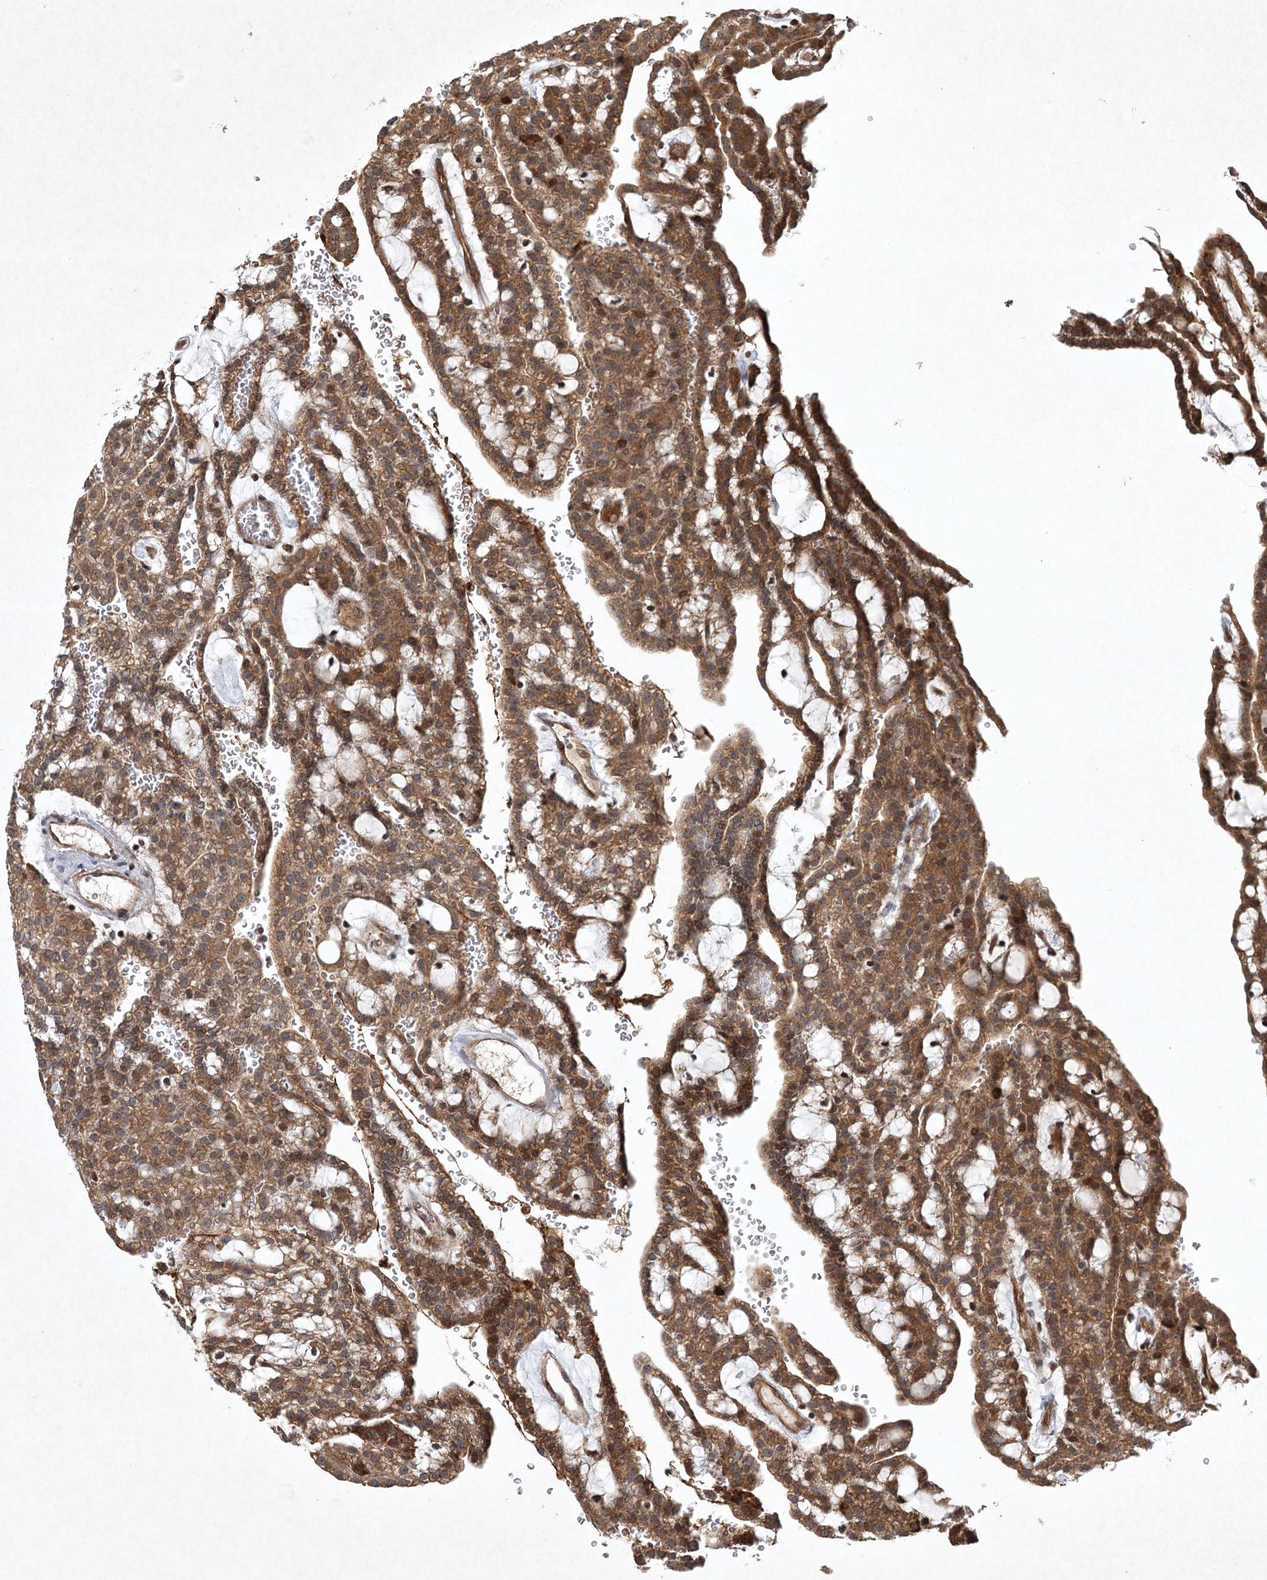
{"staining": {"intensity": "moderate", "quantity": ">75%", "location": "cytoplasmic/membranous"}, "tissue": "renal cancer", "cell_type": "Tumor cells", "image_type": "cancer", "snomed": [{"axis": "morphology", "description": "Adenocarcinoma, NOS"}, {"axis": "topography", "description": "Kidney"}], "caption": "There is medium levels of moderate cytoplasmic/membranous expression in tumor cells of renal cancer (adenocarcinoma), as demonstrated by immunohistochemical staining (brown color).", "gene": "INSIG2", "patient": {"sex": "male", "age": 63}}